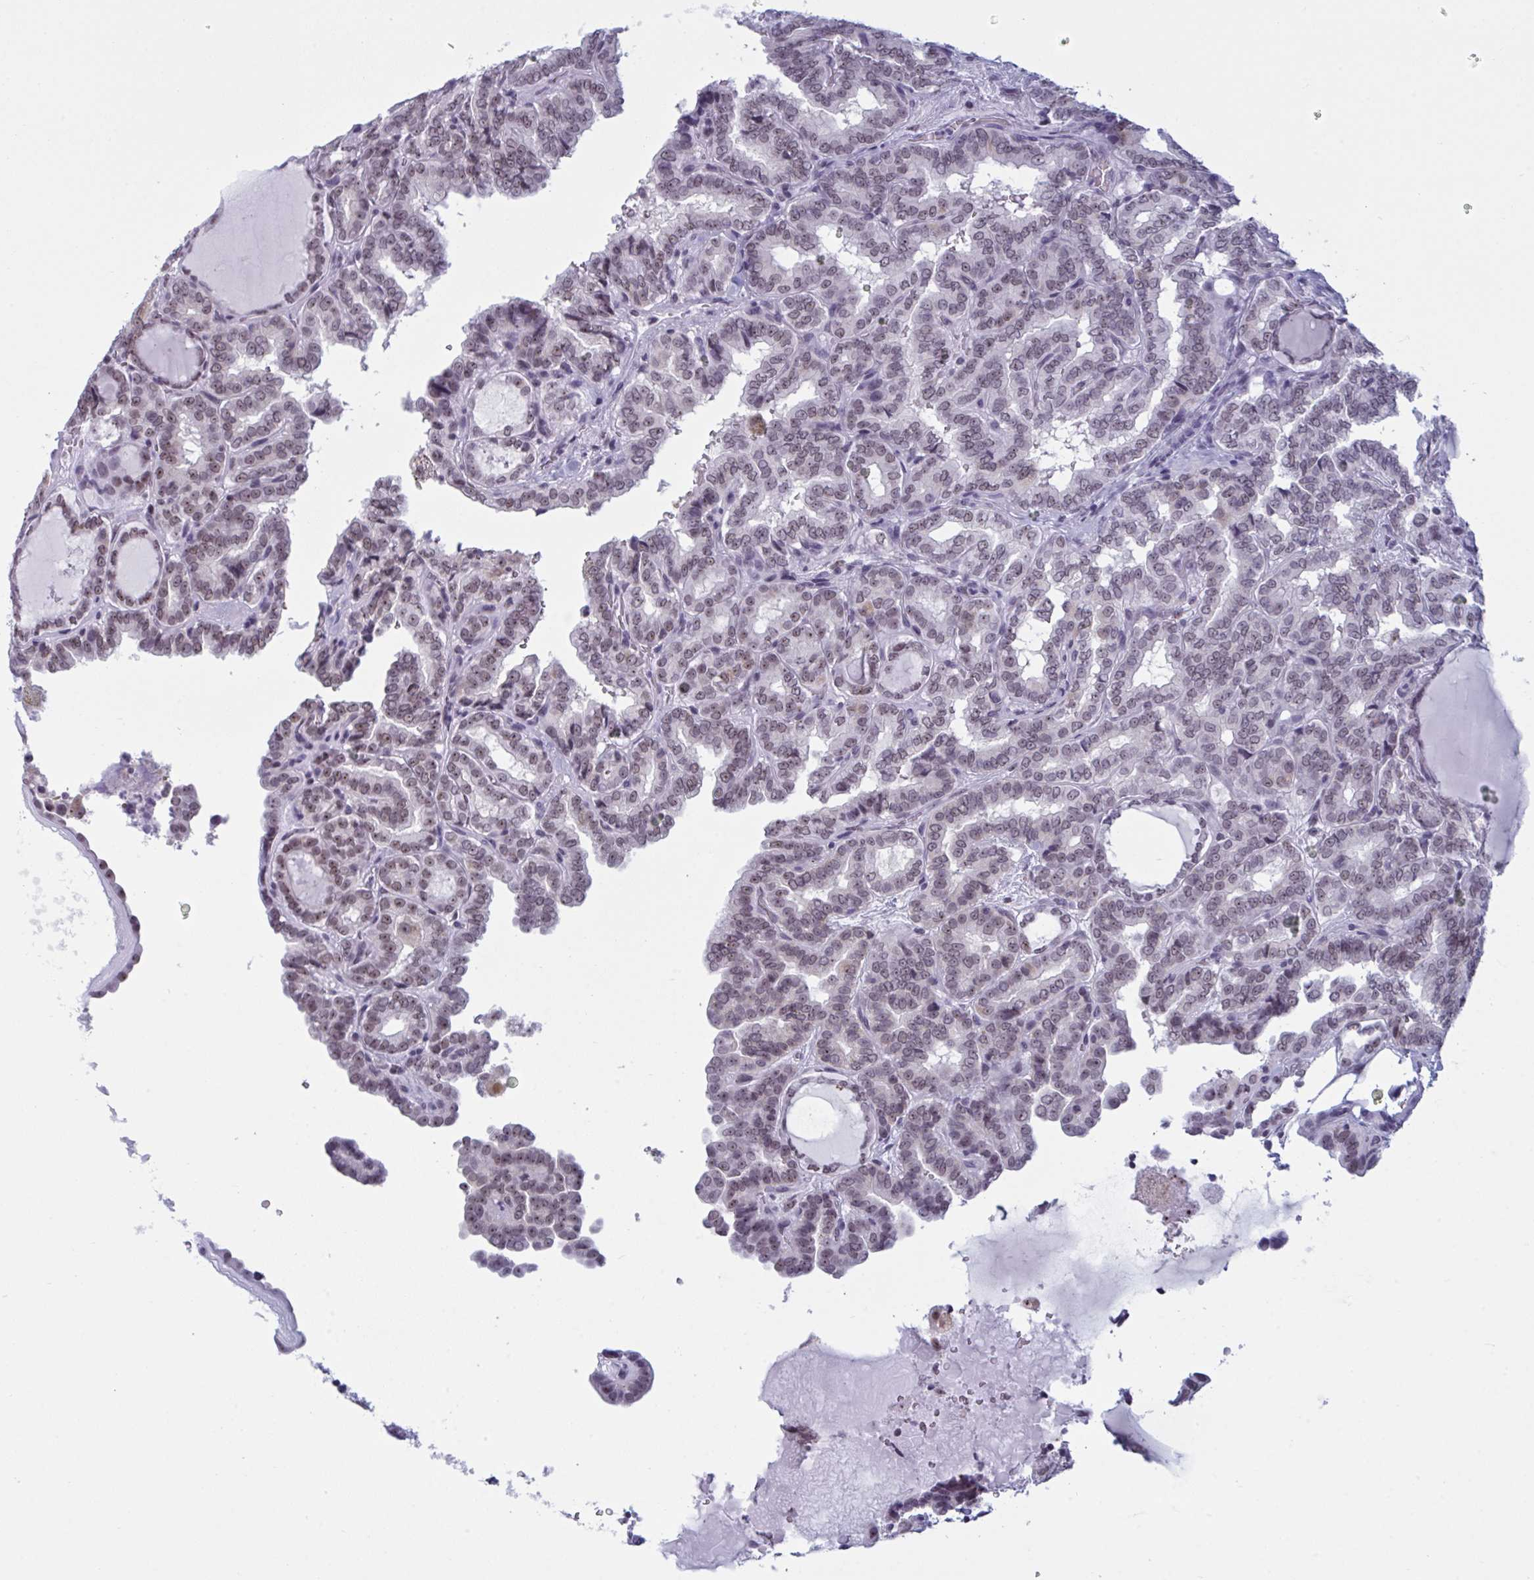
{"staining": {"intensity": "moderate", "quantity": ">75%", "location": "nuclear"}, "tissue": "thyroid cancer", "cell_type": "Tumor cells", "image_type": "cancer", "snomed": [{"axis": "morphology", "description": "Papillary adenocarcinoma, NOS"}, {"axis": "topography", "description": "Thyroid gland"}], "caption": "The immunohistochemical stain shows moderate nuclear expression in tumor cells of thyroid cancer (papillary adenocarcinoma) tissue.", "gene": "TGM6", "patient": {"sex": "female", "age": 46}}